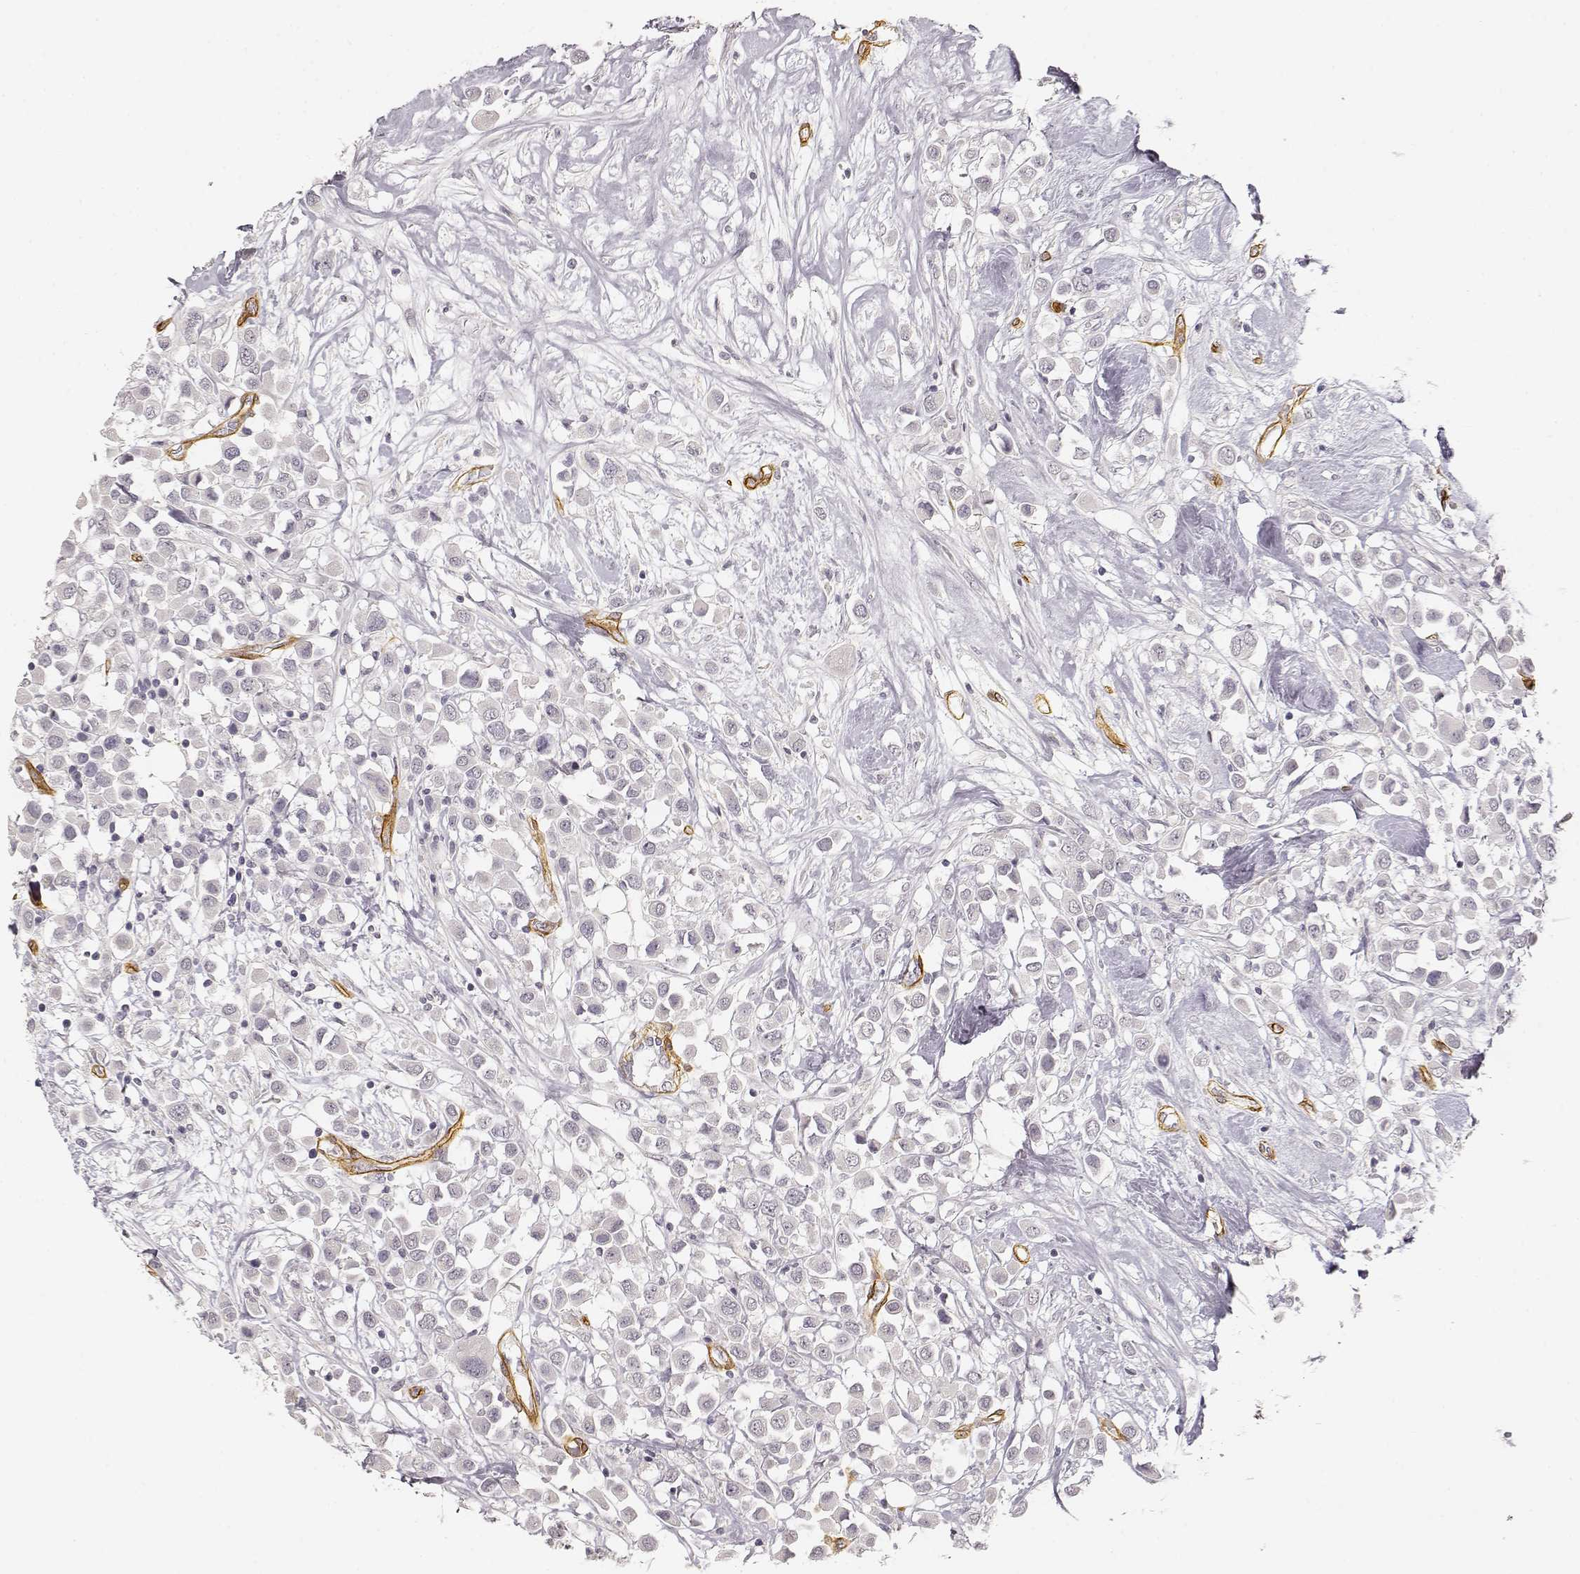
{"staining": {"intensity": "negative", "quantity": "none", "location": "none"}, "tissue": "breast cancer", "cell_type": "Tumor cells", "image_type": "cancer", "snomed": [{"axis": "morphology", "description": "Duct carcinoma"}, {"axis": "topography", "description": "Breast"}], "caption": "High magnification brightfield microscopy of breast invasive ductal carcinoma stained with DAB (brown) and counterstained with hematoxylin (blue): tumor cells show no significant positivity.", "gene": "LAMA4", "patient": {"sex": "female", "age": 61}}